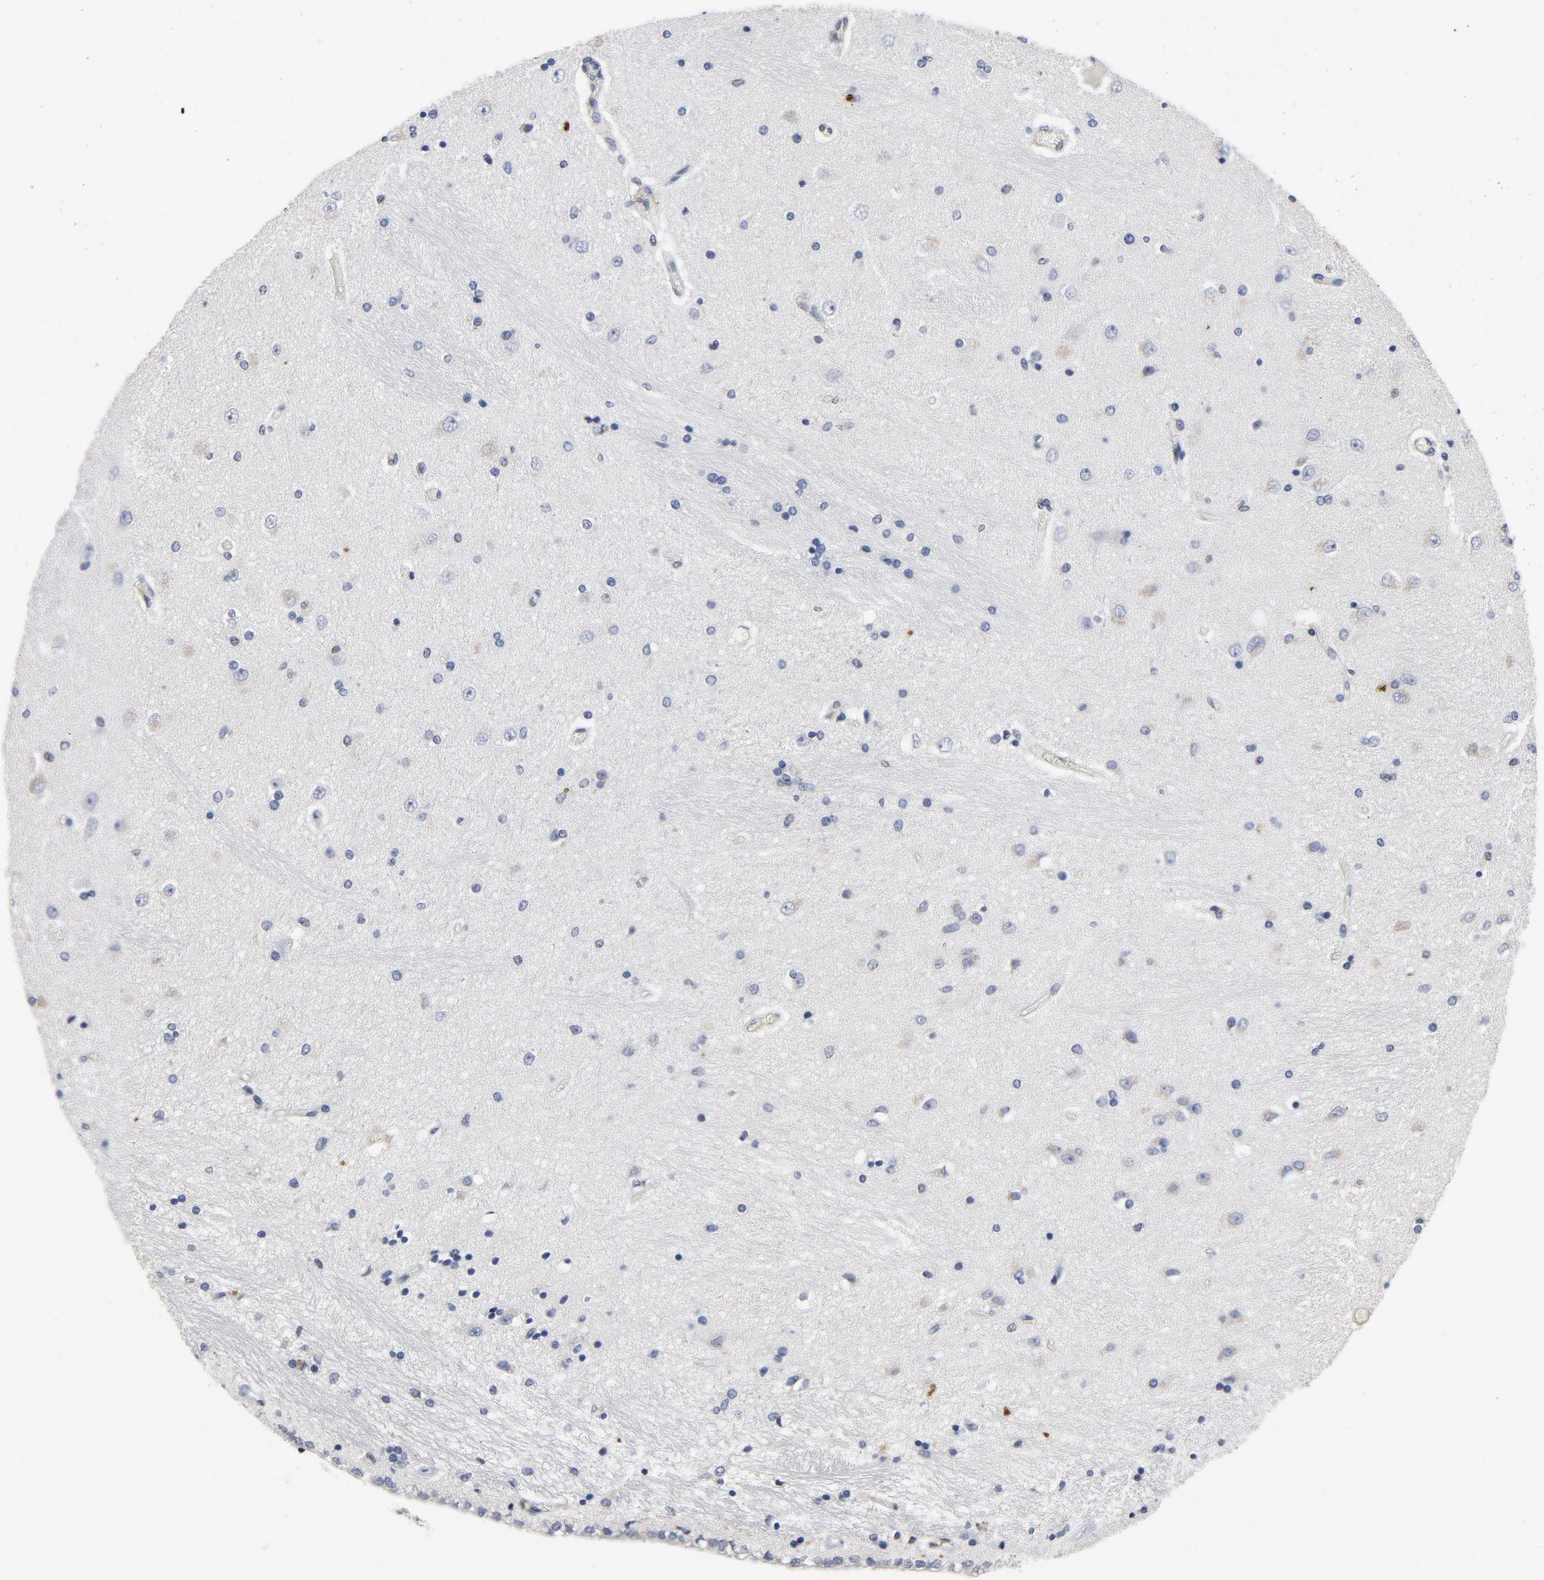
{"staining": {"intensity": "weak", "quantity": "<25%", "location": "cytoplasmic/membranous"}, "tissue": "hippocampus", "cell_type": "Neuronal cells", "image_type": "normal", "snomed": [{"axis": "morphology", "description": "Normal tissue, NOS"}, {"axis": "topography", "description": "Hippocampus"}], "caption": "This is an IHC micrograph of normal hippocampus. There is no expression in neuronal cells.", "gene": "NFKB1", "patient": {"sex": "female", "age": 54}}